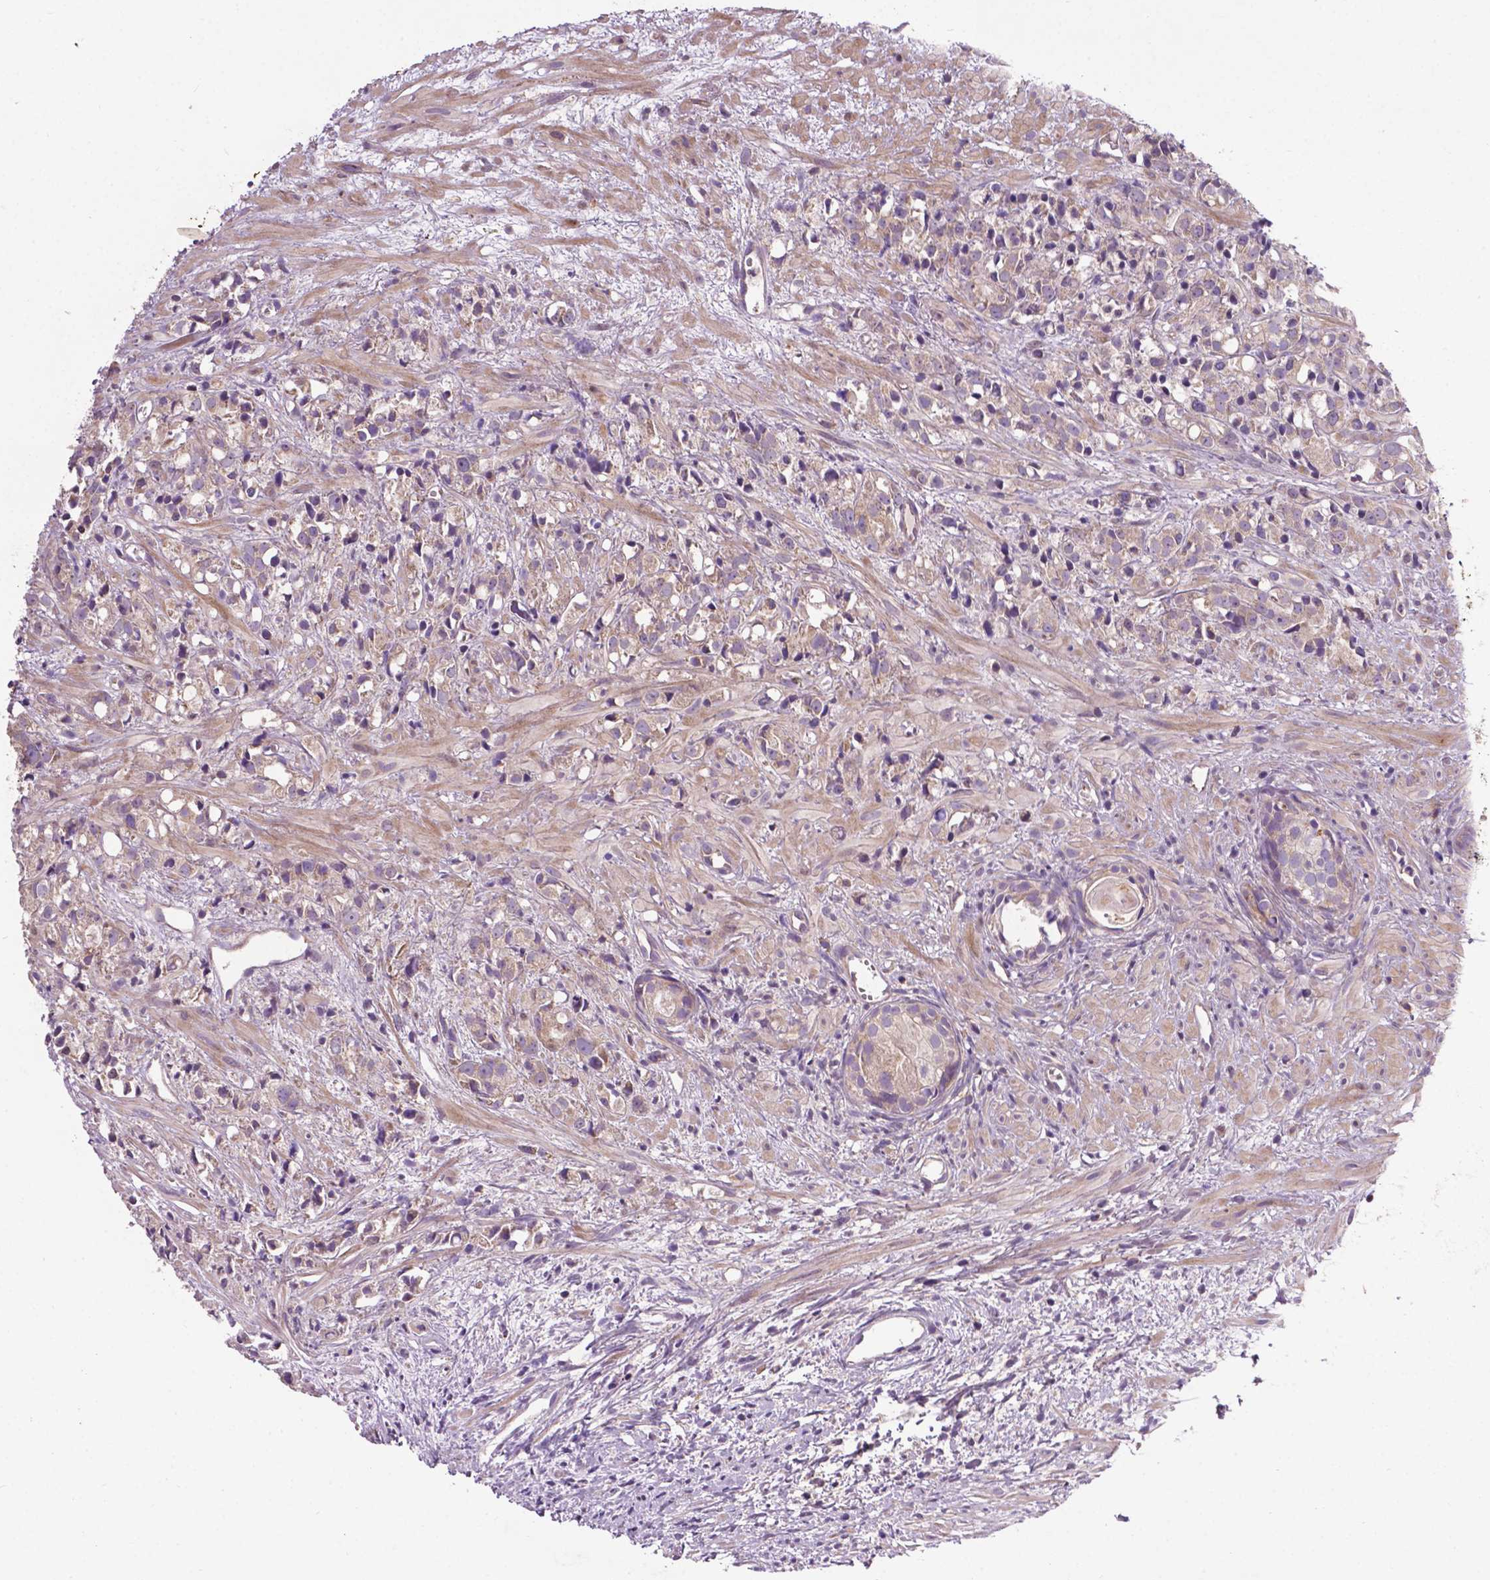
{"staining": {"intensity": "weak", "quantity": "<25%", "location": "cytoplasmic/membranous"}, "tissue": "prostate cancer", "cell_type": "Tumor cells", "image_type": "cancer", "snomed": [{"axis": "morphology", "description": "Adenocarcinoma, High grade"}, {"axis": "topography", "description": "Prostate"}], "caption": "Tumor cells show no significant protein positivity in prostate cancer (adenocarcinoma (high-grade)).", "gene": "SPNS2", "patient": {"sex": "male", "age": 79}}